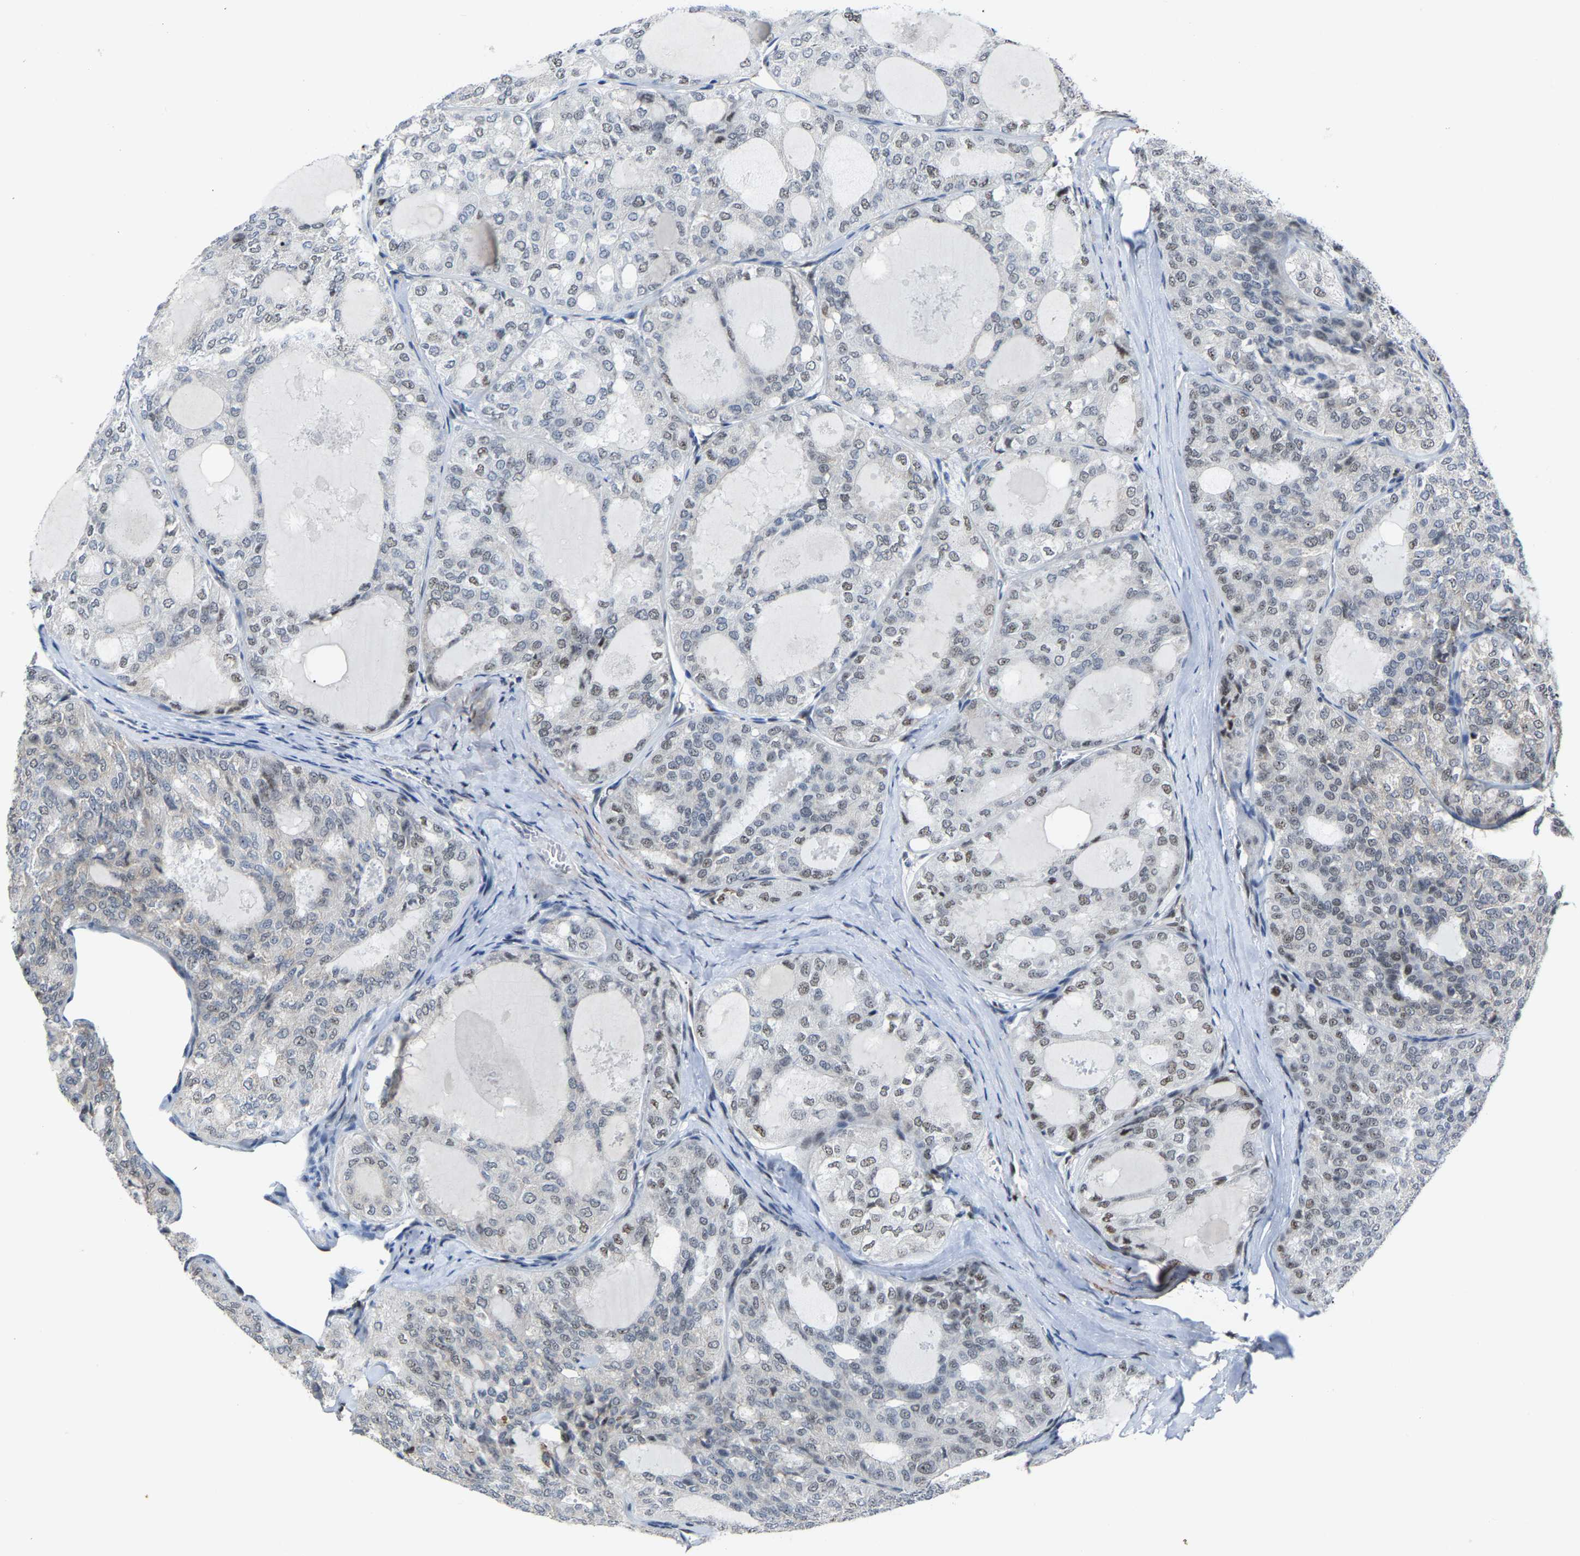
{"staining": {"intensity": "weak", "quantity": "25%-75%", "location": "nuclear"}, "tissue": "thyroid cancer", "cell_type": "Tumor cells", "image_type": "cancer", "snomed": [{"axis": "morphology", "description": "Follicular adenoma carcinoma, NOS"}, {"axis": "topography", "description": "Thyroid gland"}], "caption": "Immunohistochemistry of human thyroid cancer exhibits low levels of weak nuclear expression in about 25%-75% of tumor cells.", "gene": "DDX5", "patient": {"sex": "male", "age": 75}}